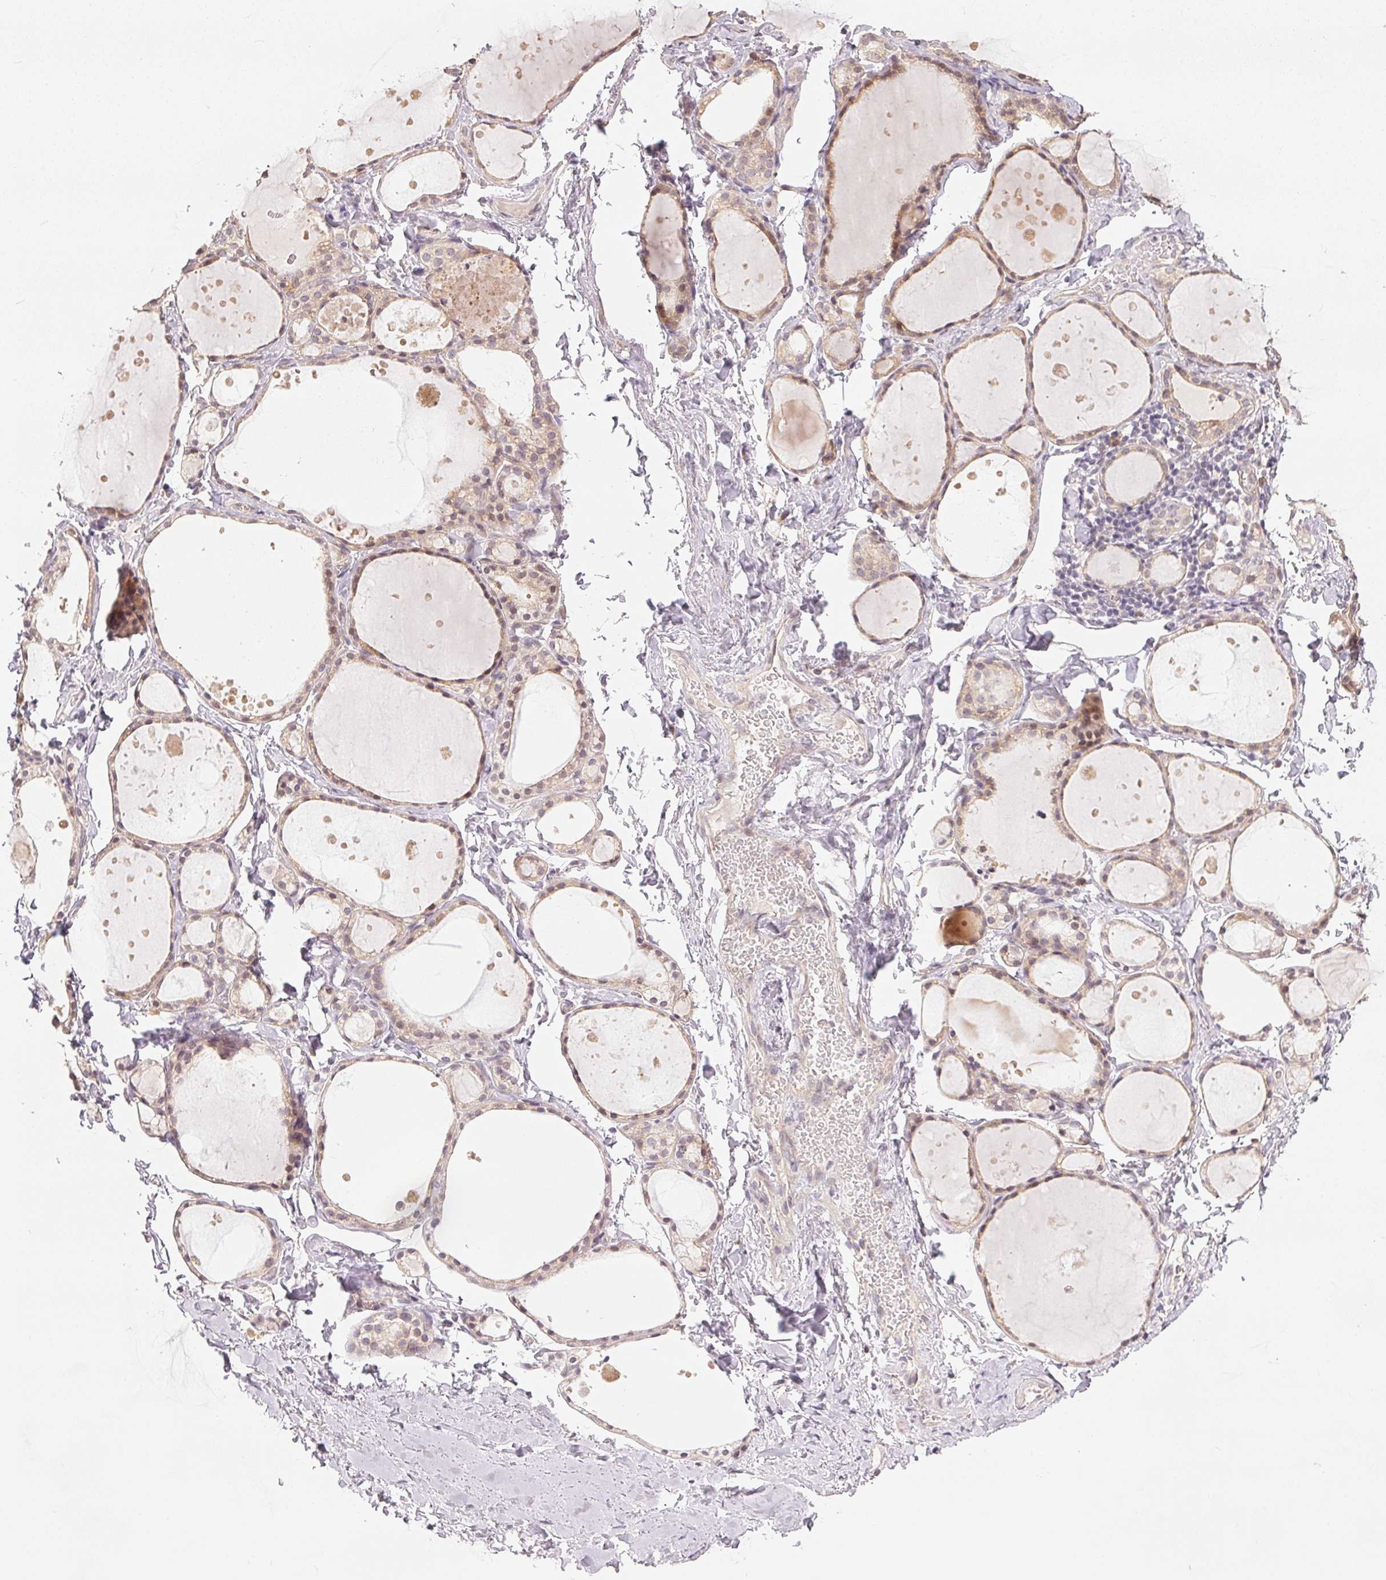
{"staining": {"intensity": "weak", "quantity": "<25%", "location": "cytoplasmic/membranous"}, "tissue": "thyroid gland", "cell_type": "Glandular cells", "image_type": "normal", "snomed": [{"axis": "morphology", "description": "Normal tissue, NOS"}, {"axis": "topography", "description": "Thyroid gland"}], "caption": "IHC of normal thyroid gland displays no staining in glandular cells.", "gene": "TTC23L", "patient": {"sex": "male", "age": 68}}